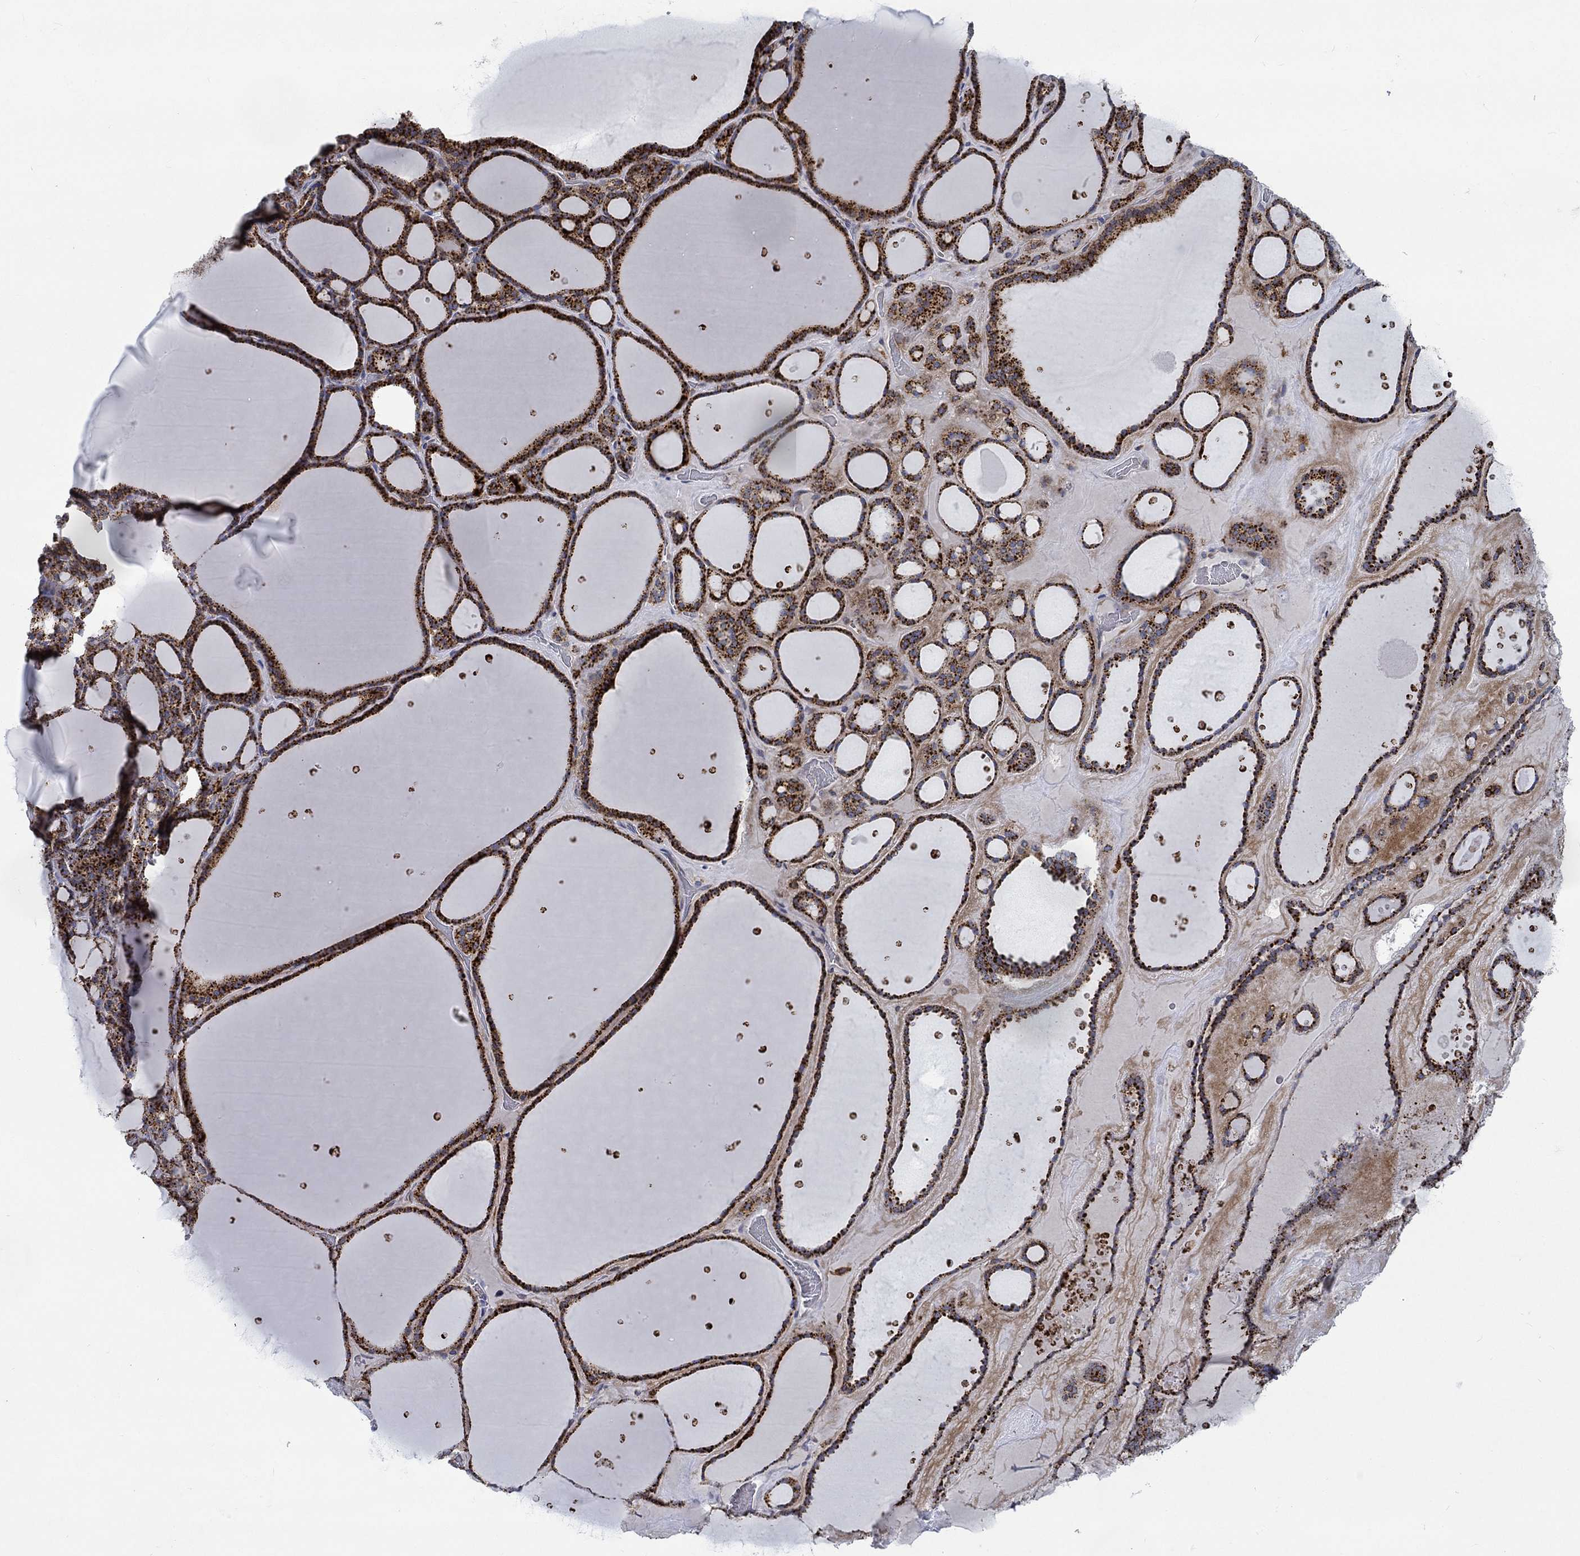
{"staining": {"intensity": "strong", "quantity": ">75%", "location": "cytoplasmic/membranous"}, "tissue": "thyroid gland", "cell_type": "Glandular cells", "image_type": "normal", "snomed": [{"axis": "morphology", "description": "Normal tissue, NOS"}, {"axis": "topography", "description": "Thyroid gland"}], "caption": "Immunohistochemical staining of benign thyroid gland displays >75% levels of strong cytoplasmic/membranous protein positivity in about >75% of glandular cells. (DAB (3,3'-diaminobenzidine) = brown stain, brightfield microscopy at high magnification).", "gene": "MMP24", "patient": {"sex": "male", "age": 63}}